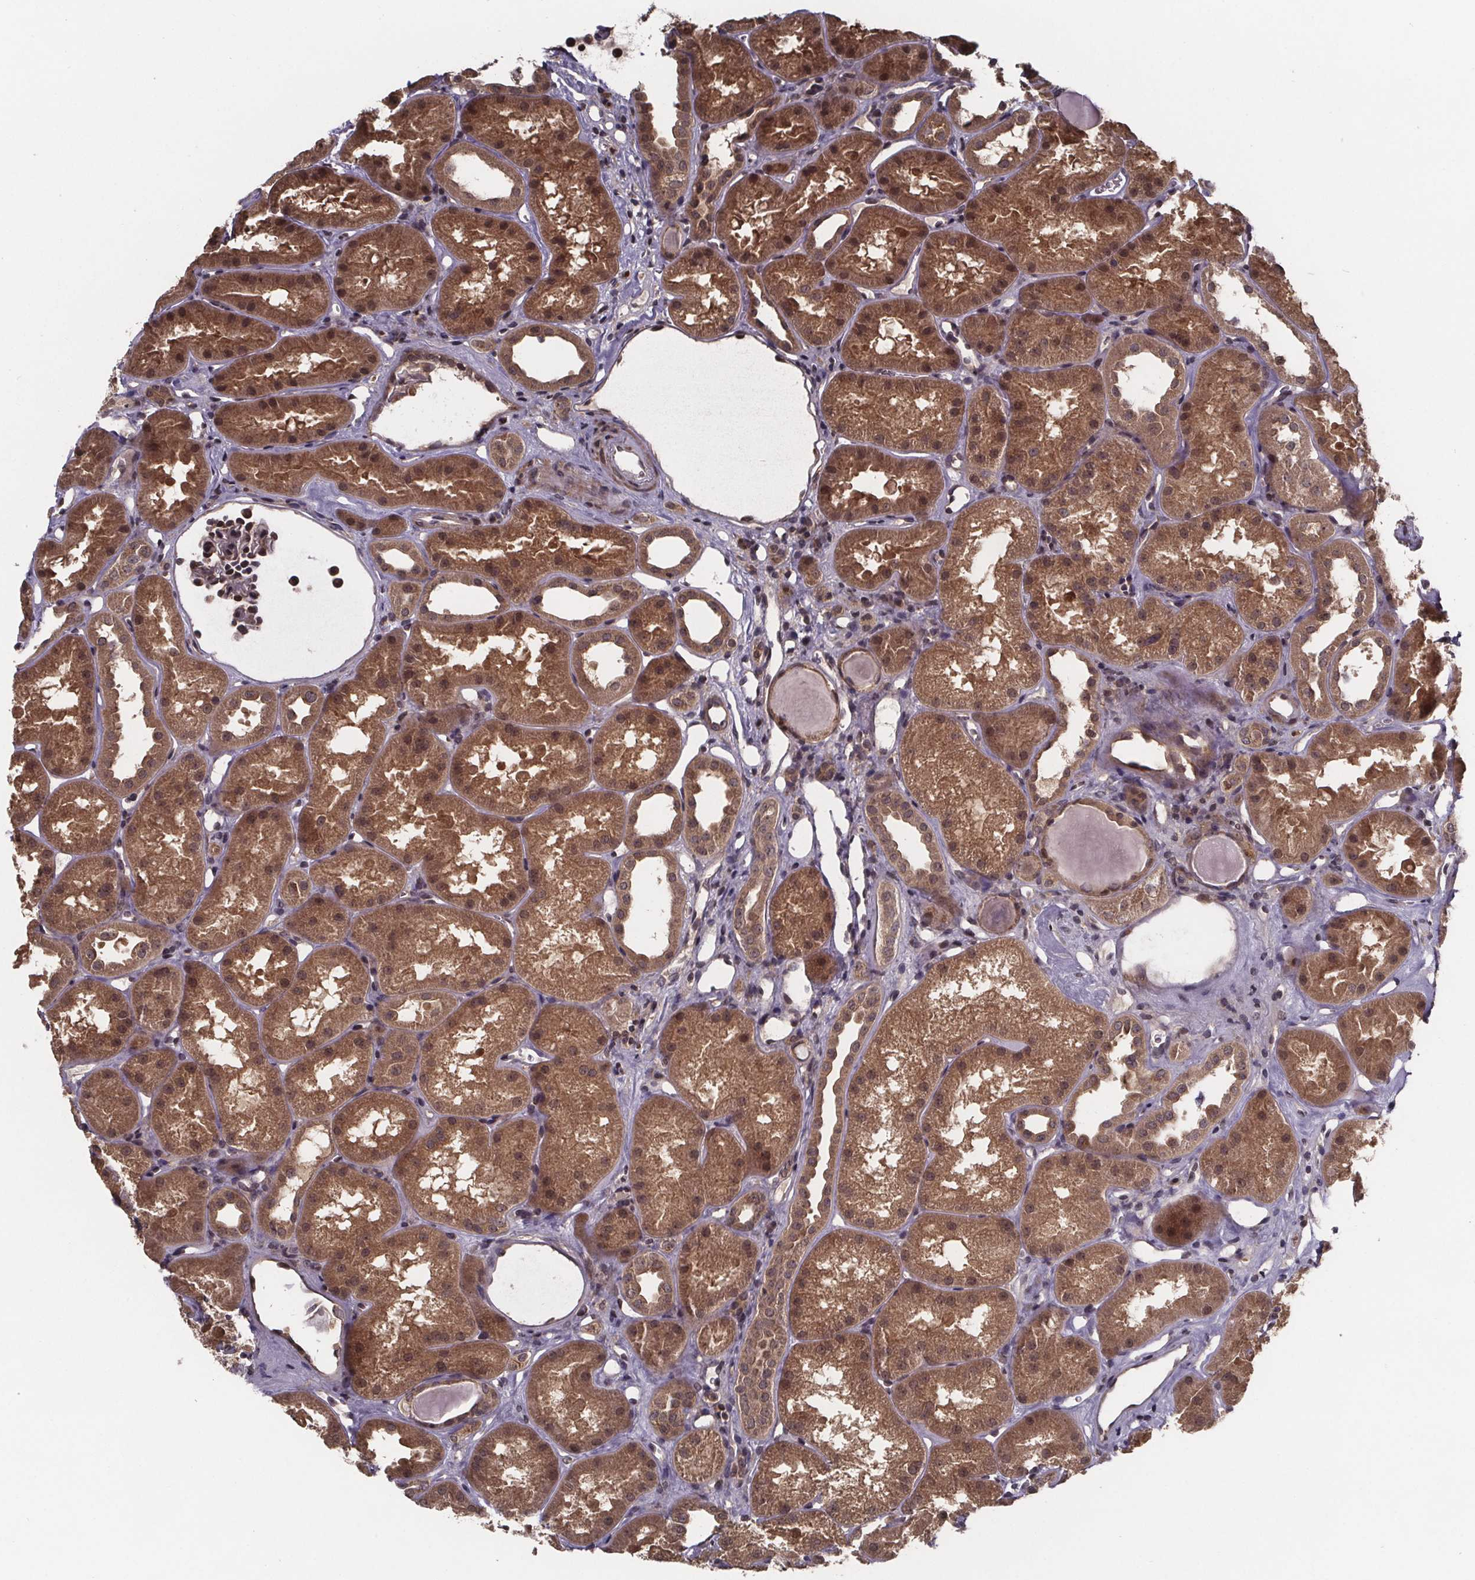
{"staining": {"intensity": "moderate", "quantity": "<25%", "location": "nuclear"}, "tissue": "kidney", "cell_type": "Cells in glomeruli", "image_type": "normal", "snomed": [{"axis": "morphology", "description": "Normal tissue, NOS"}, {"axis": "topography", "description": "Kidney"}], "caption": "Human kidney stained with a brown dye displays moderate nuclear positive positivity in approximately <25% of cells in glomeruli.", "gene": "FN3KRP", "patient": {"sex": "male", "age": 61}}